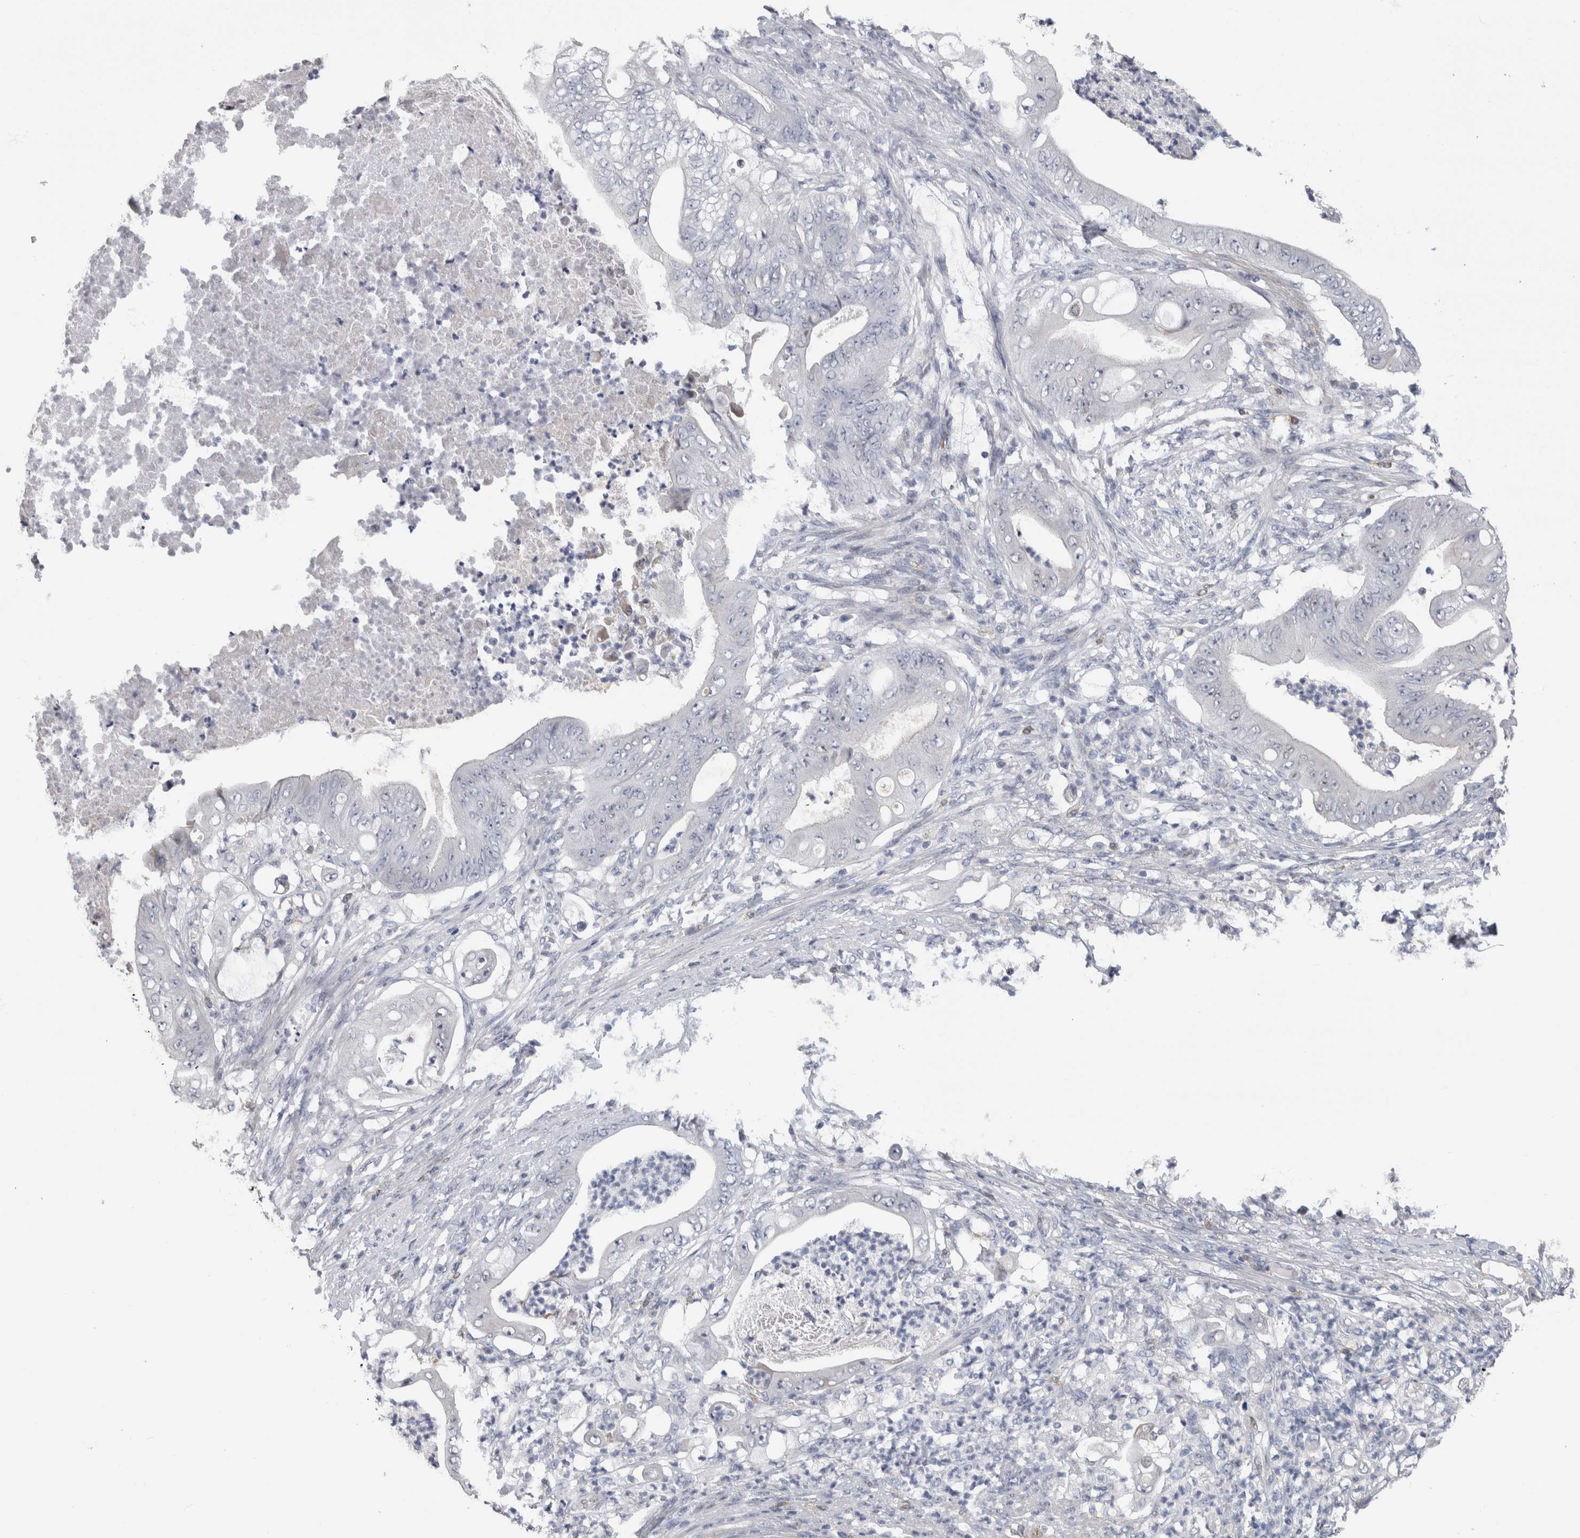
{"staining": {"intensity": "negative", "quantity": "none", "location": "none"}, "tissue": "stomach cancer", "cell_type": "Tumor cells", "image_type": "cancer", "snomed": [{"axis": "morphology", "description": "Adenocarcinoma, NOS"}, {"axis": "topography", "description": "Stomach"}], "caption": "Stomach cancer (adenocarcinoma) stained for a protein using IHC demonstrates no positivity tumor cells.", "gene": "IL33", "patient": {"sex": "female", "age": 73}}